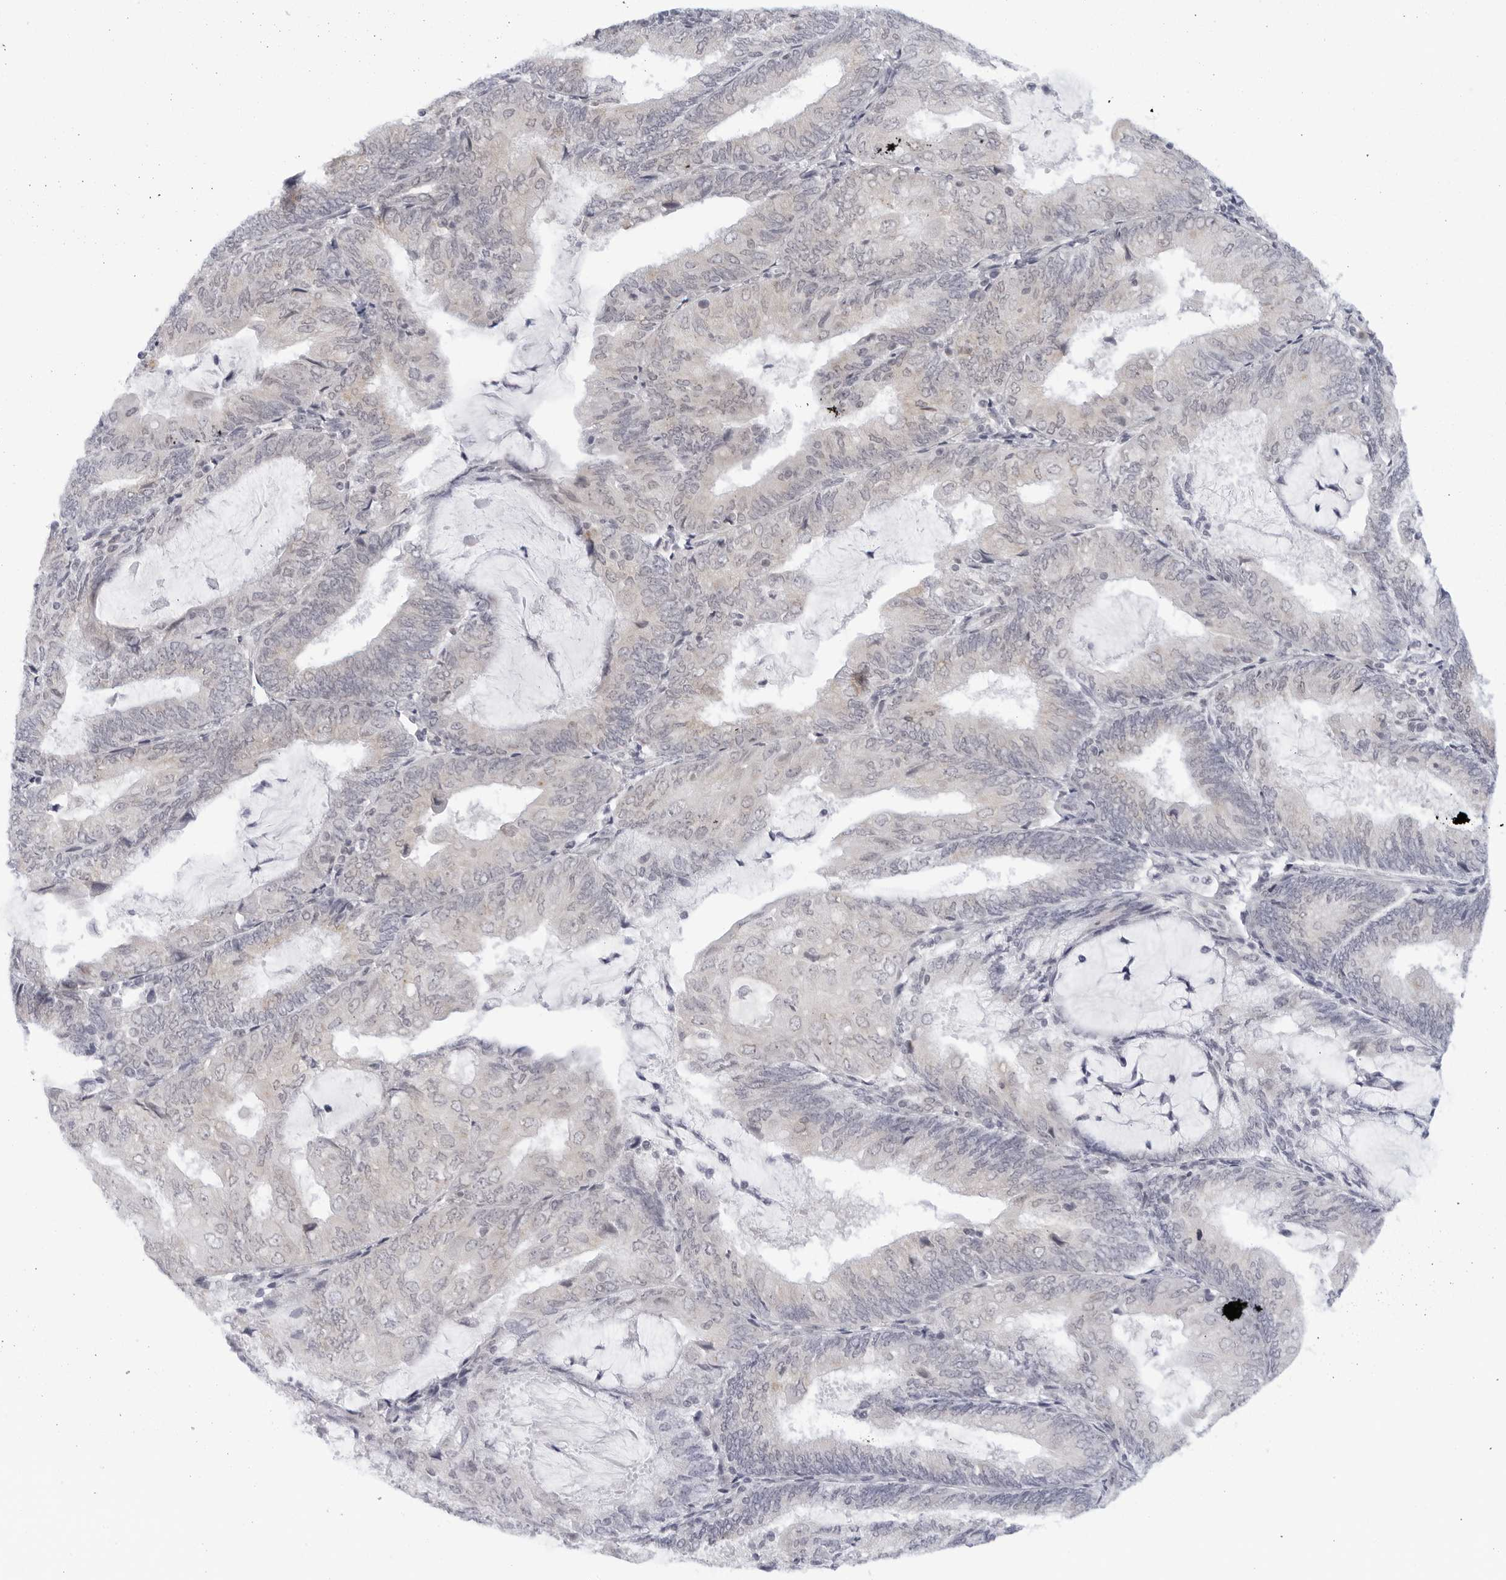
{"staining": {"intensity": "negative", "quantity": "none", "location": "none"}, "tissue": "endometrial cancer", "cell_type": "Tumor cells", "image_type": "cancer", "snomed": [{"axis": "morphology", "description": "Adenocarcinoma, NOS"}, {"axis": "topography", "description": "Endometrium"}], "caption": "Micrograph shows no significant protein expression in tumor cells of endometrial adenocarcinoma. The staining is performed using DAB (3,3'-diaminobenzidine) brown chromogen with nuclei counter-stained in using hematoxylin.", "gene": "WDTC1", "patient": {"sex": "female", "age": 81}}